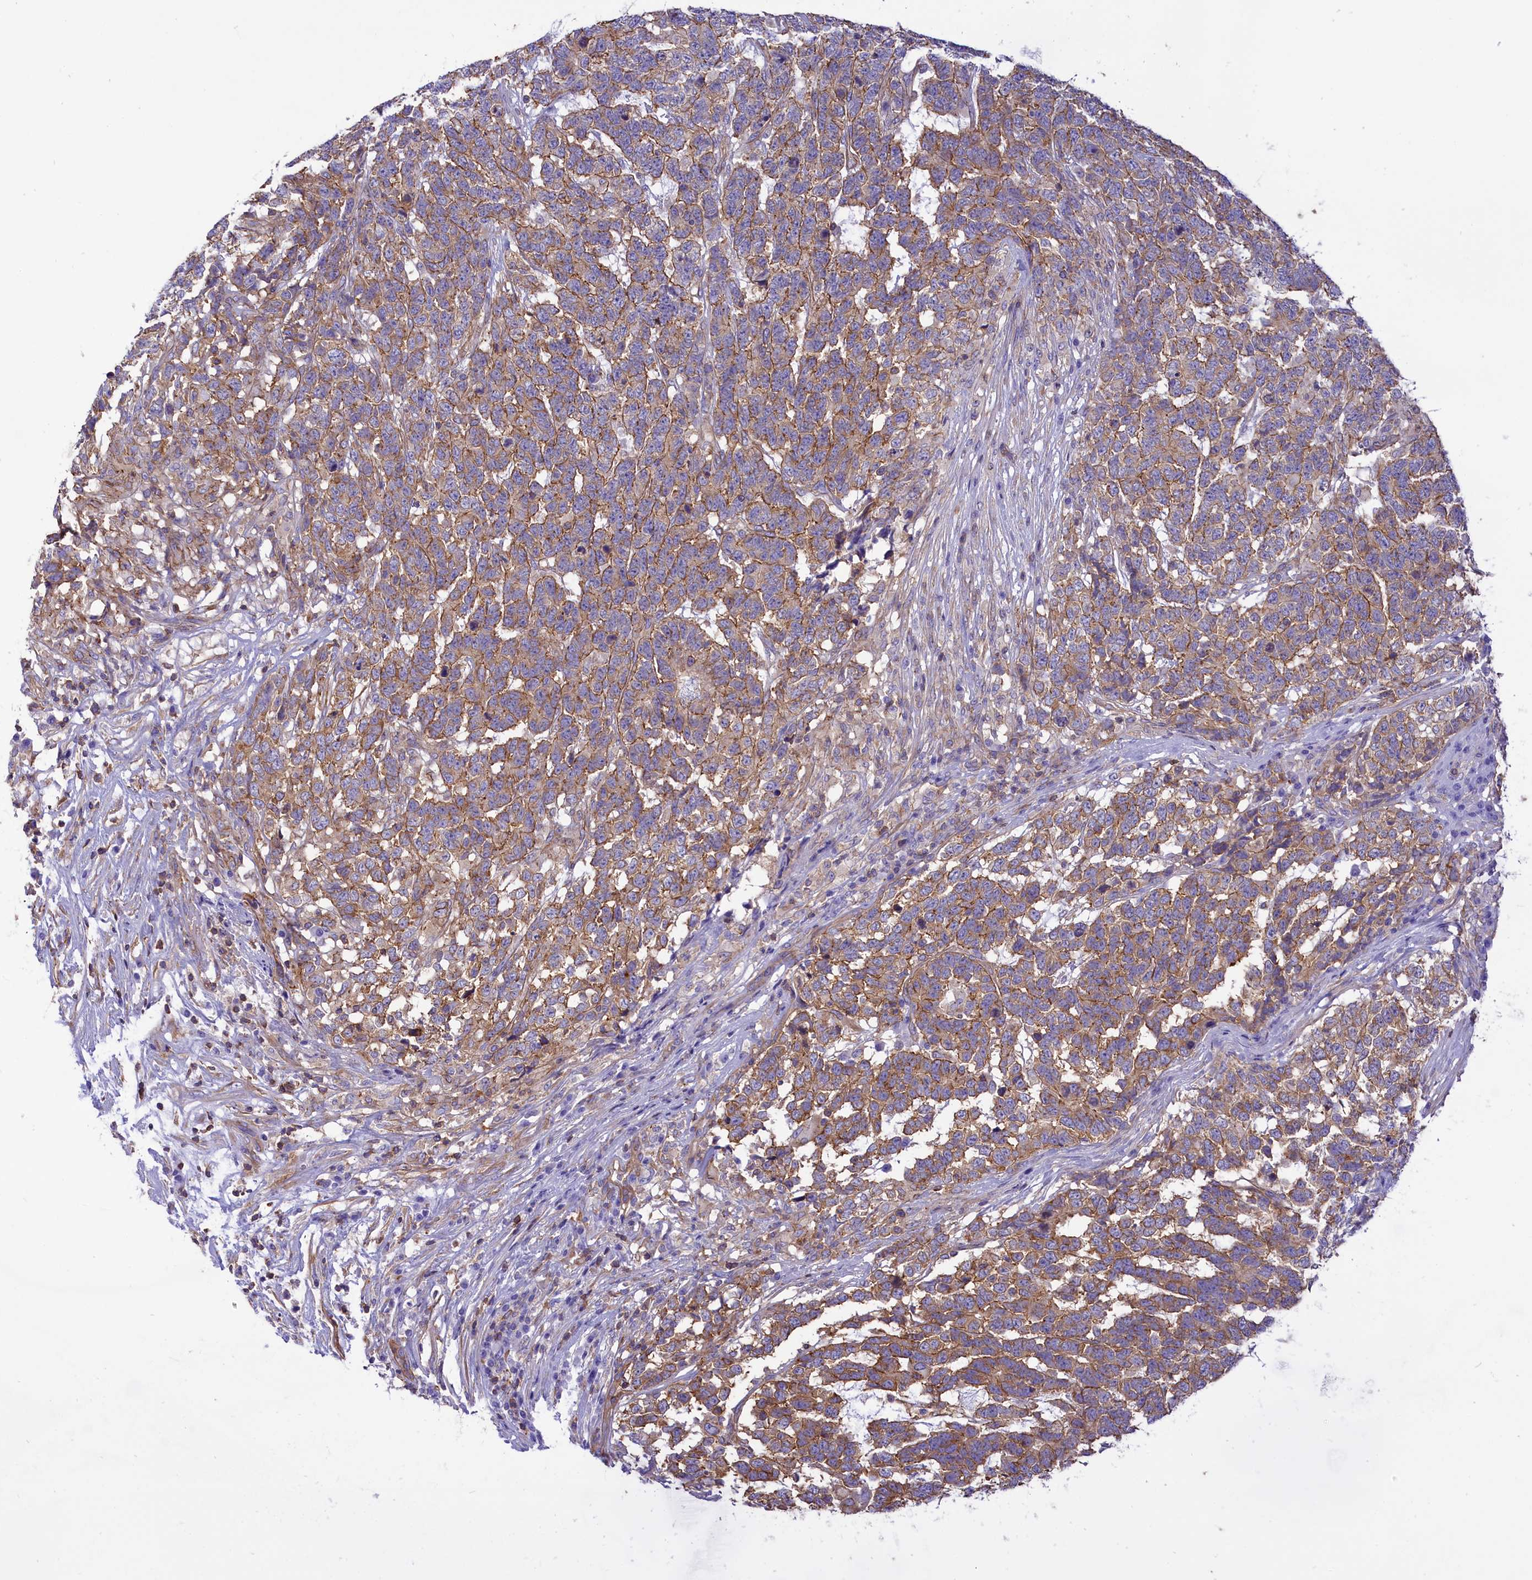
{"staining": {"intensity": "moderate", "quantity": ">75%", "location": "cytoplasmic/membranous"}, "tissue": "testis cancer", "cell_type": "Tumor cells", "image_type": "cancer", "snomed": [{"axis": "morphology", "description": "Carcinoma, Embryonal, NOS"}, {"axis": "topography", "description": "Testis"}], "caption": "Immunohistochemistry (DAB) staining of embryonal carcinoma (testis) demonstrates moderate cytoplasmic/membranous protein positivity in about >75% of tumor cells. (Brightfield microscopy of DAB IHC at high magnification).", "gene": "SEPTIN9", "patient": {"sex": "male", "age": 26}}